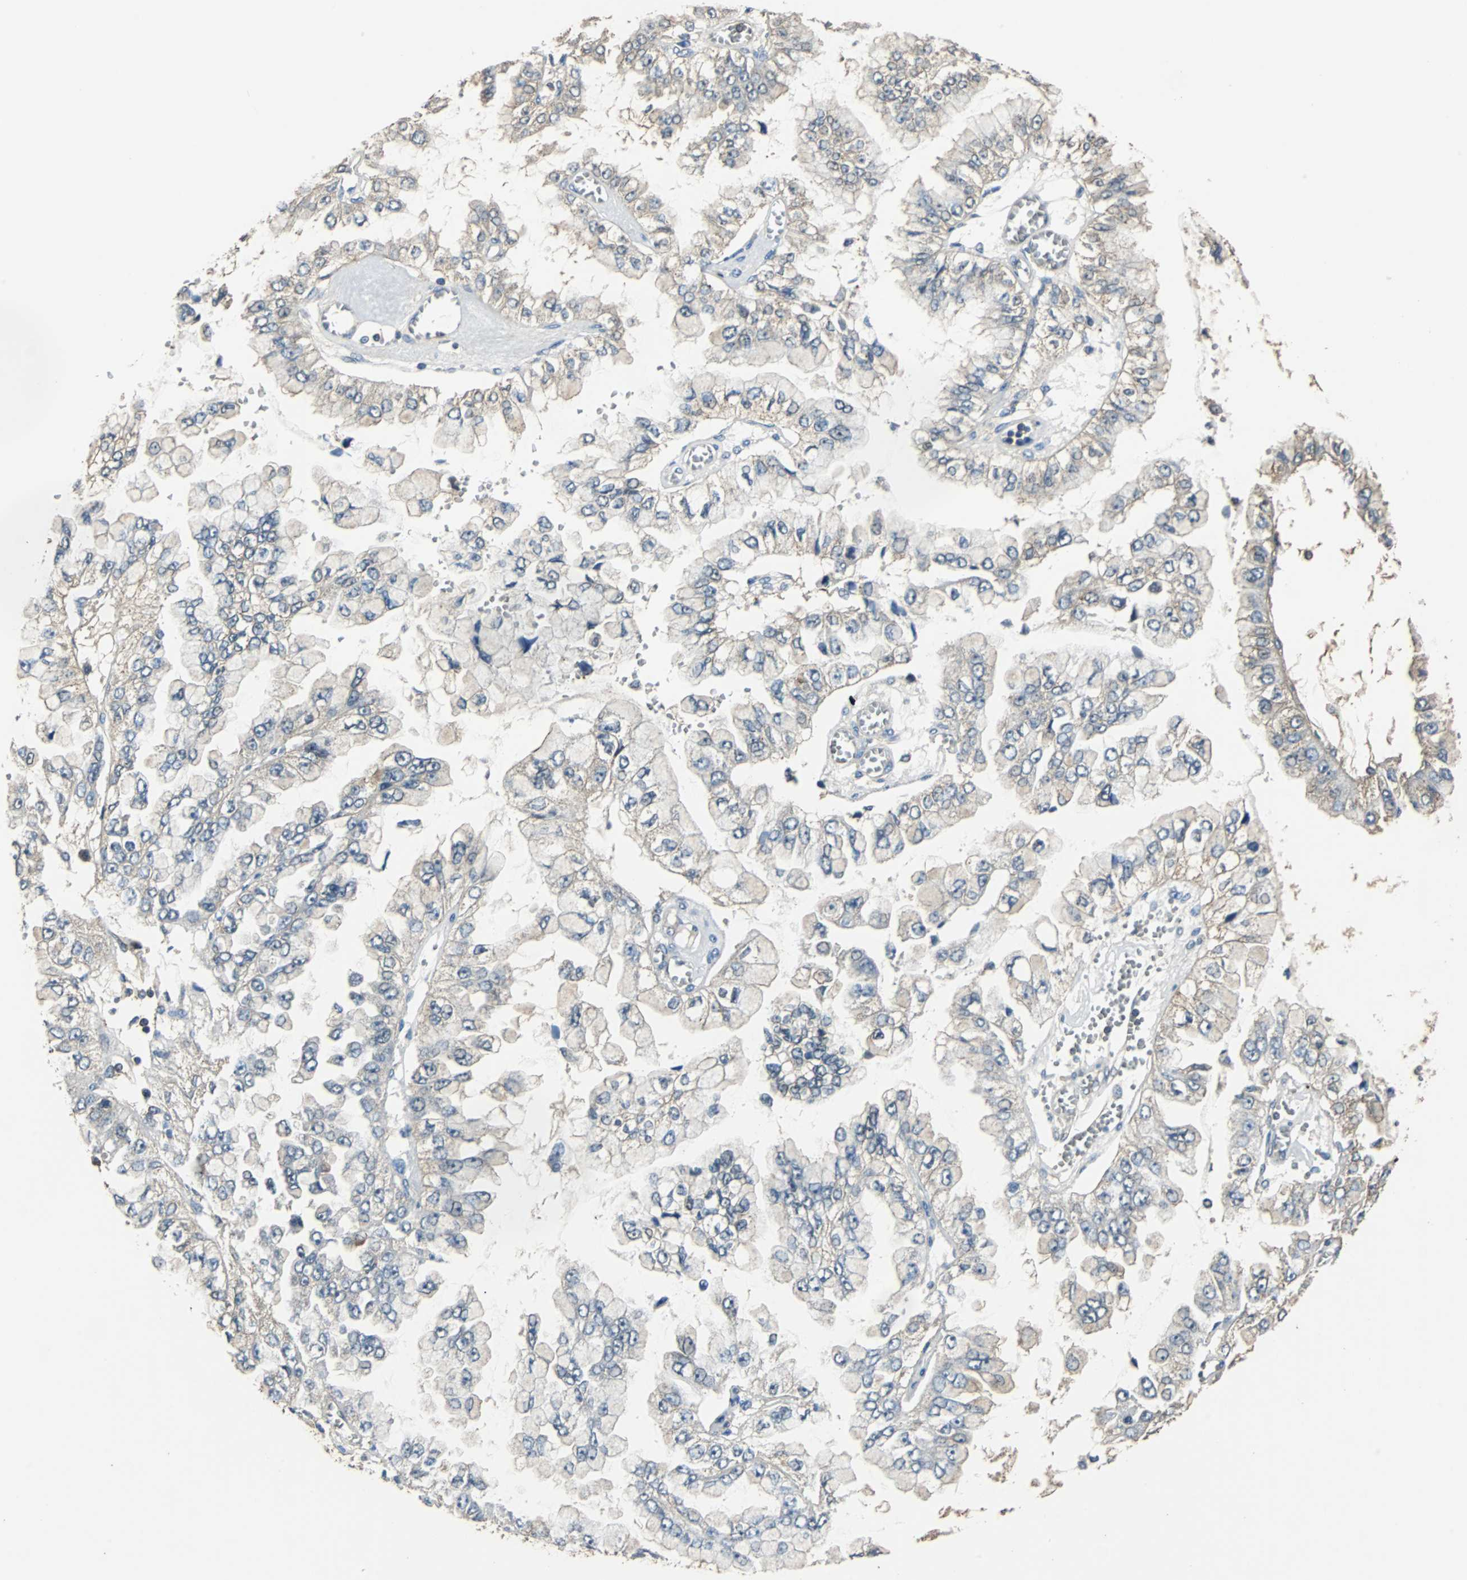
{"staining": {"intensity": "weak", "quantity": "25%-75%", "location": "cytoplasmic/membranous"}, "tissue": "liver cancer", "cell_type": "Tumor cells", "image_type": "cancer", "snomed": [{"axis": "morphology", "description": "Cholangiocarcinoma"}, {"axis": "topography", "description": "Liver"}], "caption": "Protein expression by immunohistochemistry (IHC) displays weak cytoplasmic/membranous positivity in approximately 25%-75% of tumor cells in liver cholangiocarcinoma.", "gene": "VBP1", "patient": {"sex": "female", "age": 79}}